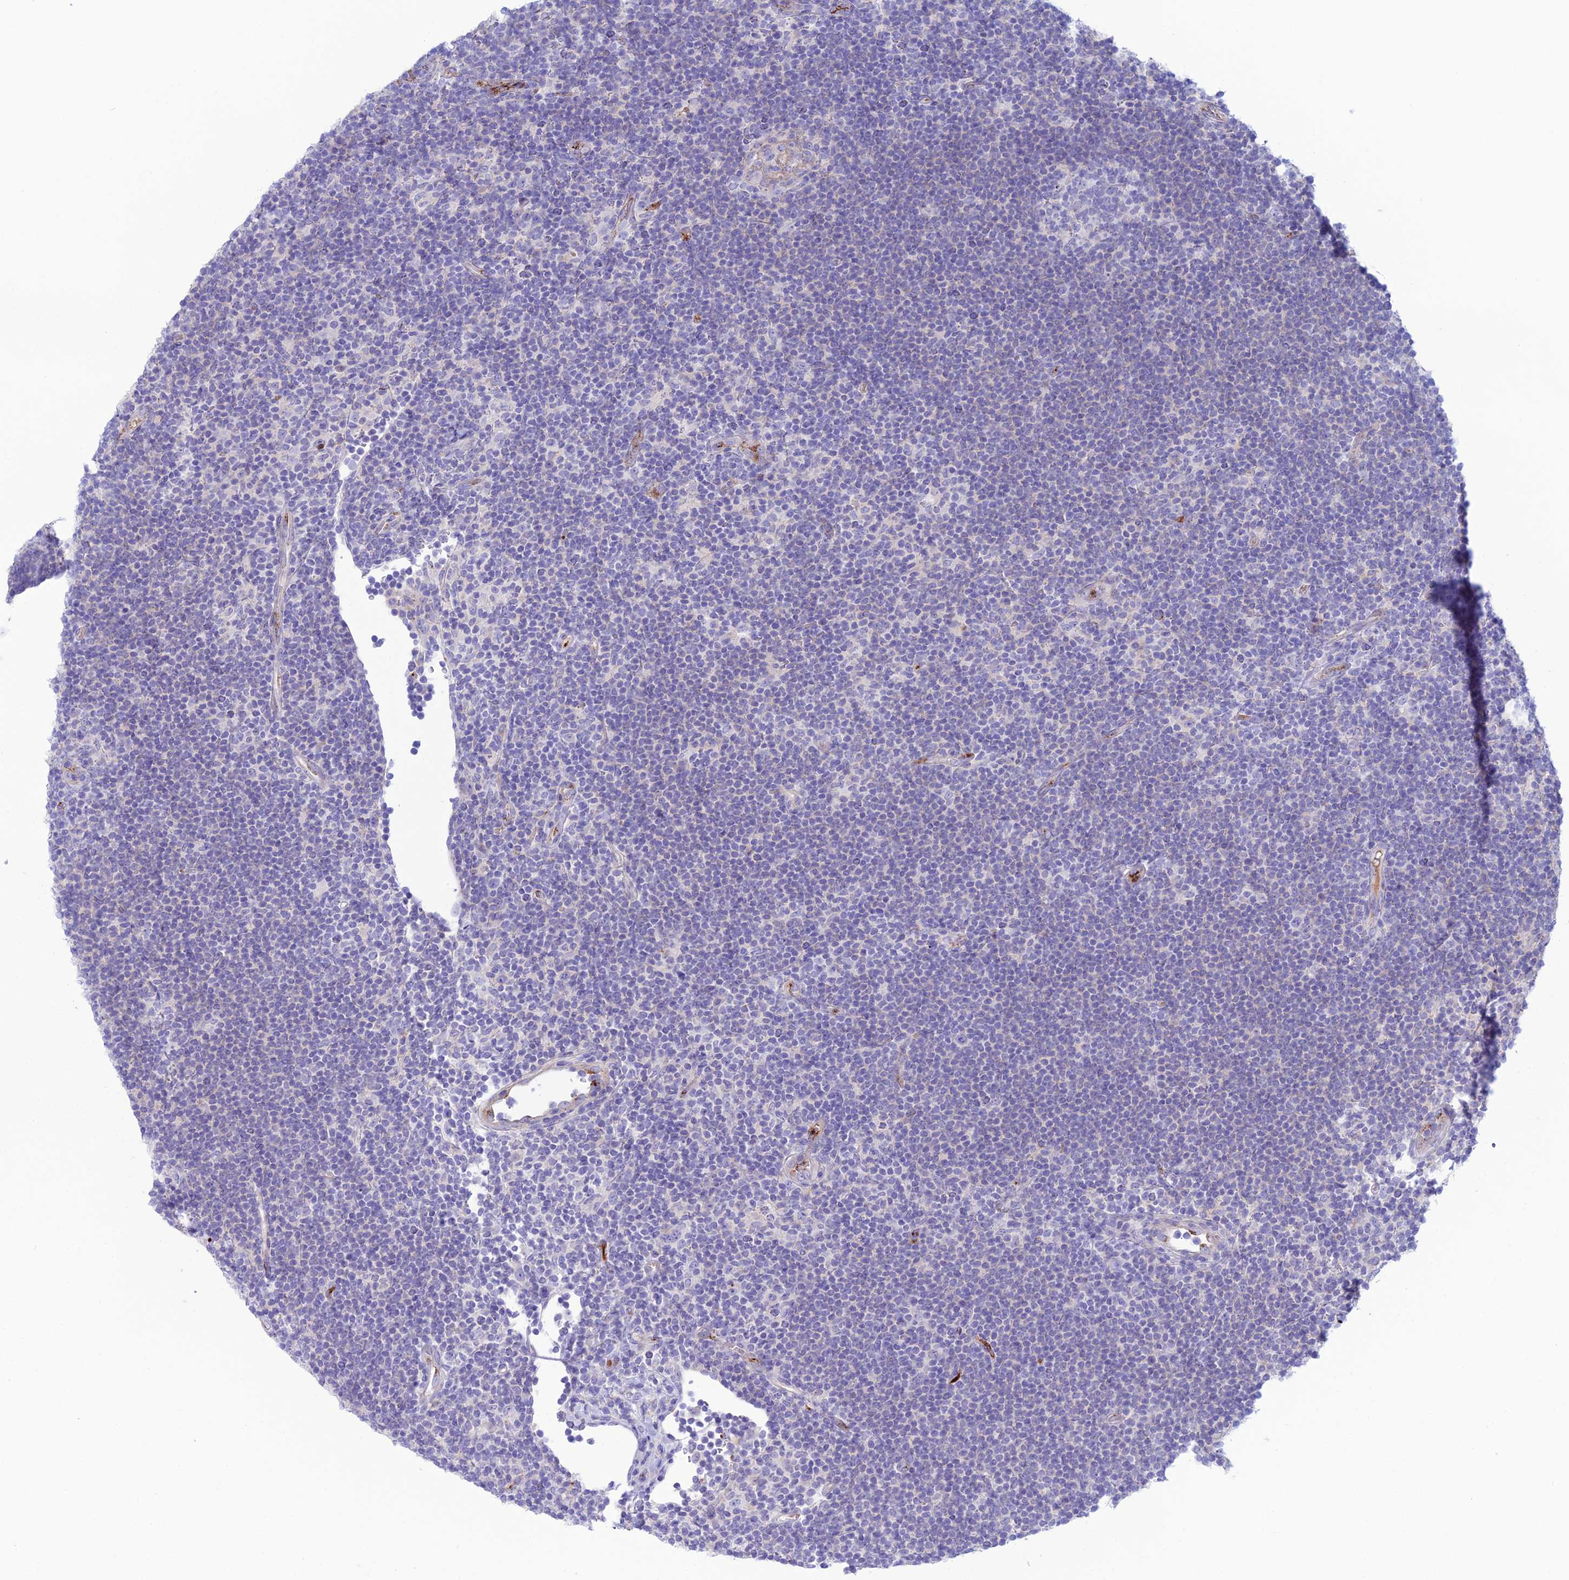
{"staining": {"intensity": "negative", "quantity": "none", "location": "none"}, "tissue": "lymphoma", "cell_type": "Tumor cells", "image_type": "cancer", "snomed": [{"axis": "morphology", "description": "Hodgkin's disease, NOS"}, {"axis": "topography", "description": "Lymph node"}], "caption": "An immunohistochemistry photomicrograph of lymphoma is shown. There is no staining in tumor cells of lymphoma.", "gene": "CDC42EP5", "patient": {"sex": "female", "age": 57}}